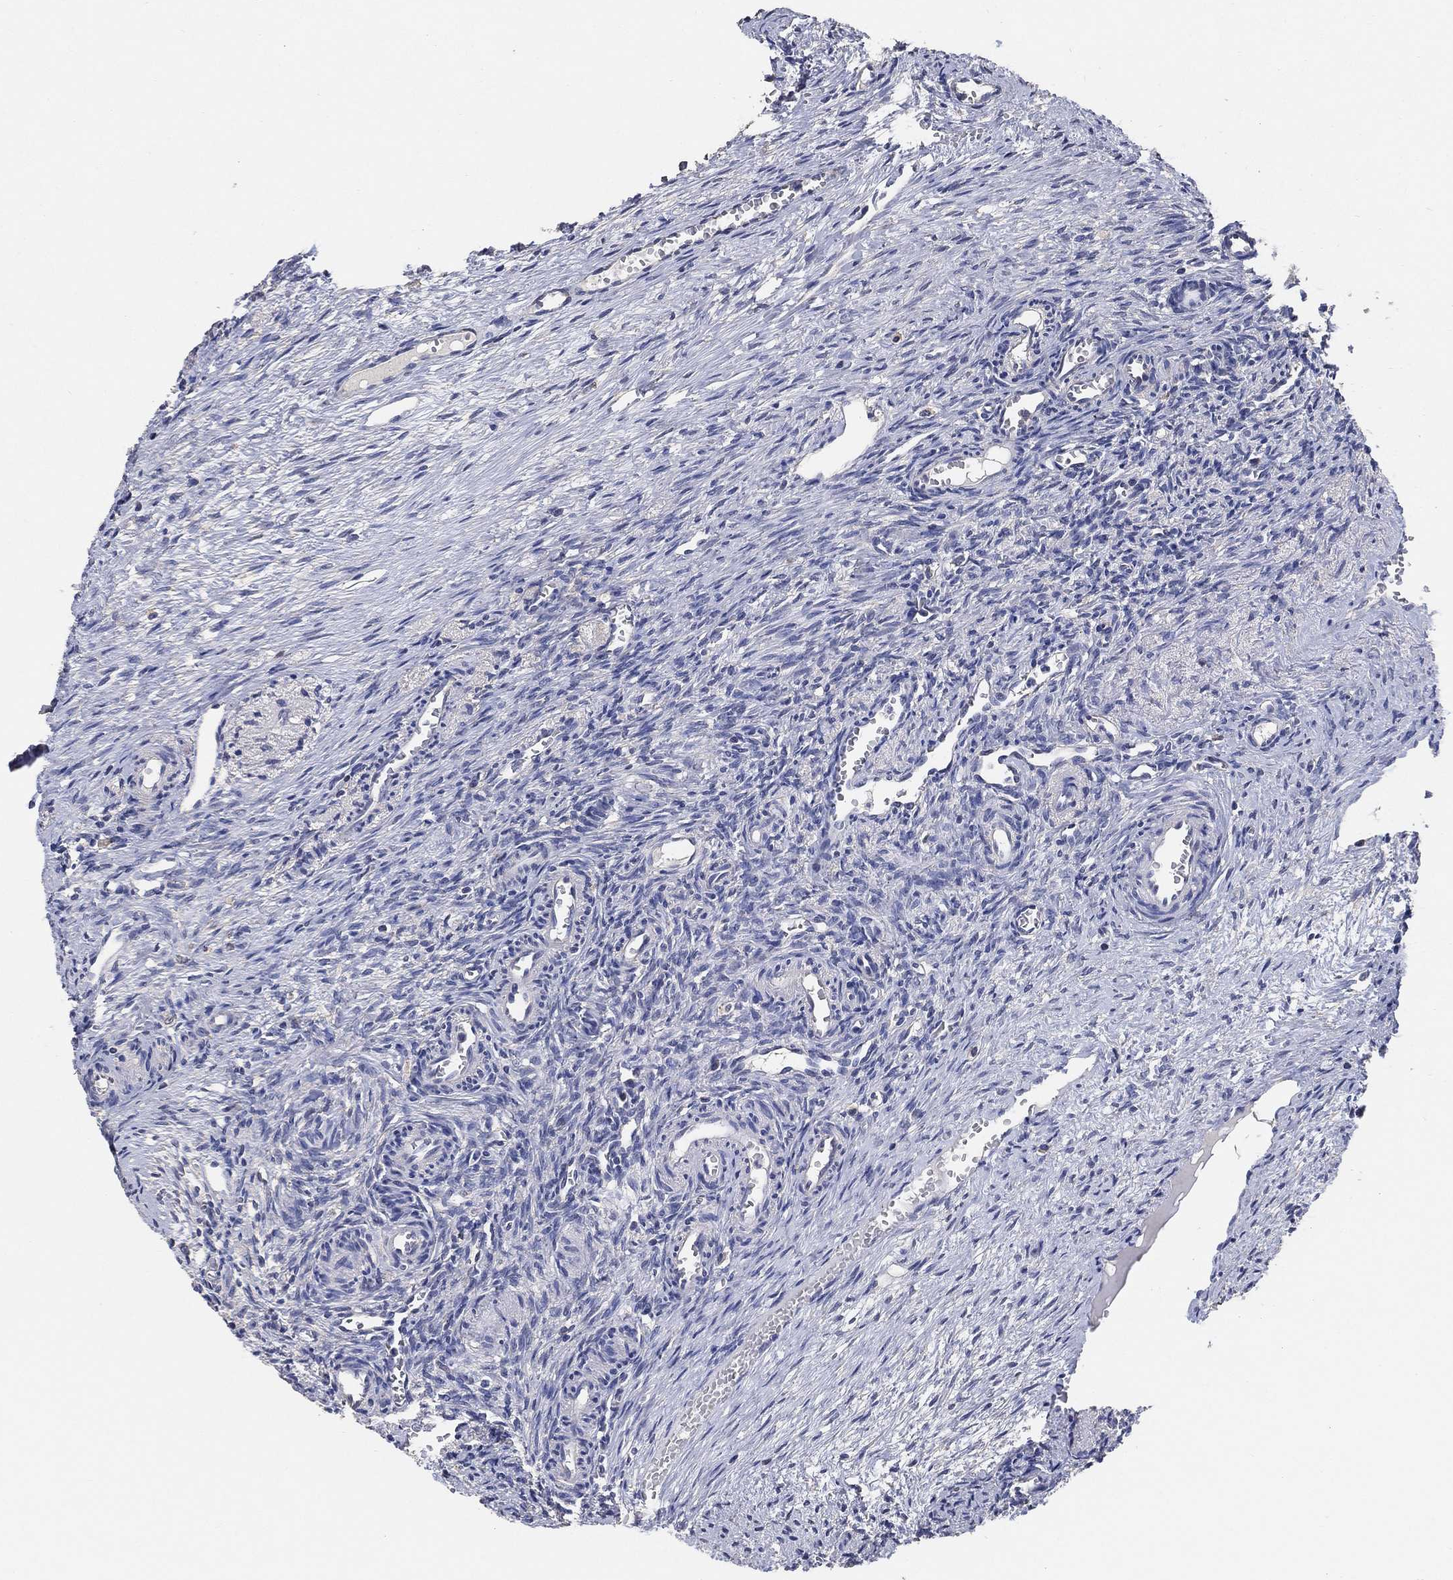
{"staining": {"intensity": "negative", "quantity": "none", "location": "none"}, "tissue": "ovary", "cell_type": "Ovarian stroma cells", "image_type": "normal", "snomed": [{"axis": "morphology", "description": "Normal tissue, NOS"}, {"axis": "topography", "description": "Ovary"}], "caption": "Ovarian stroma cells show no significant expression in unremarkable ovary.", "gene": "KLK5", "patient": {"sex": "female", "age": 39}}